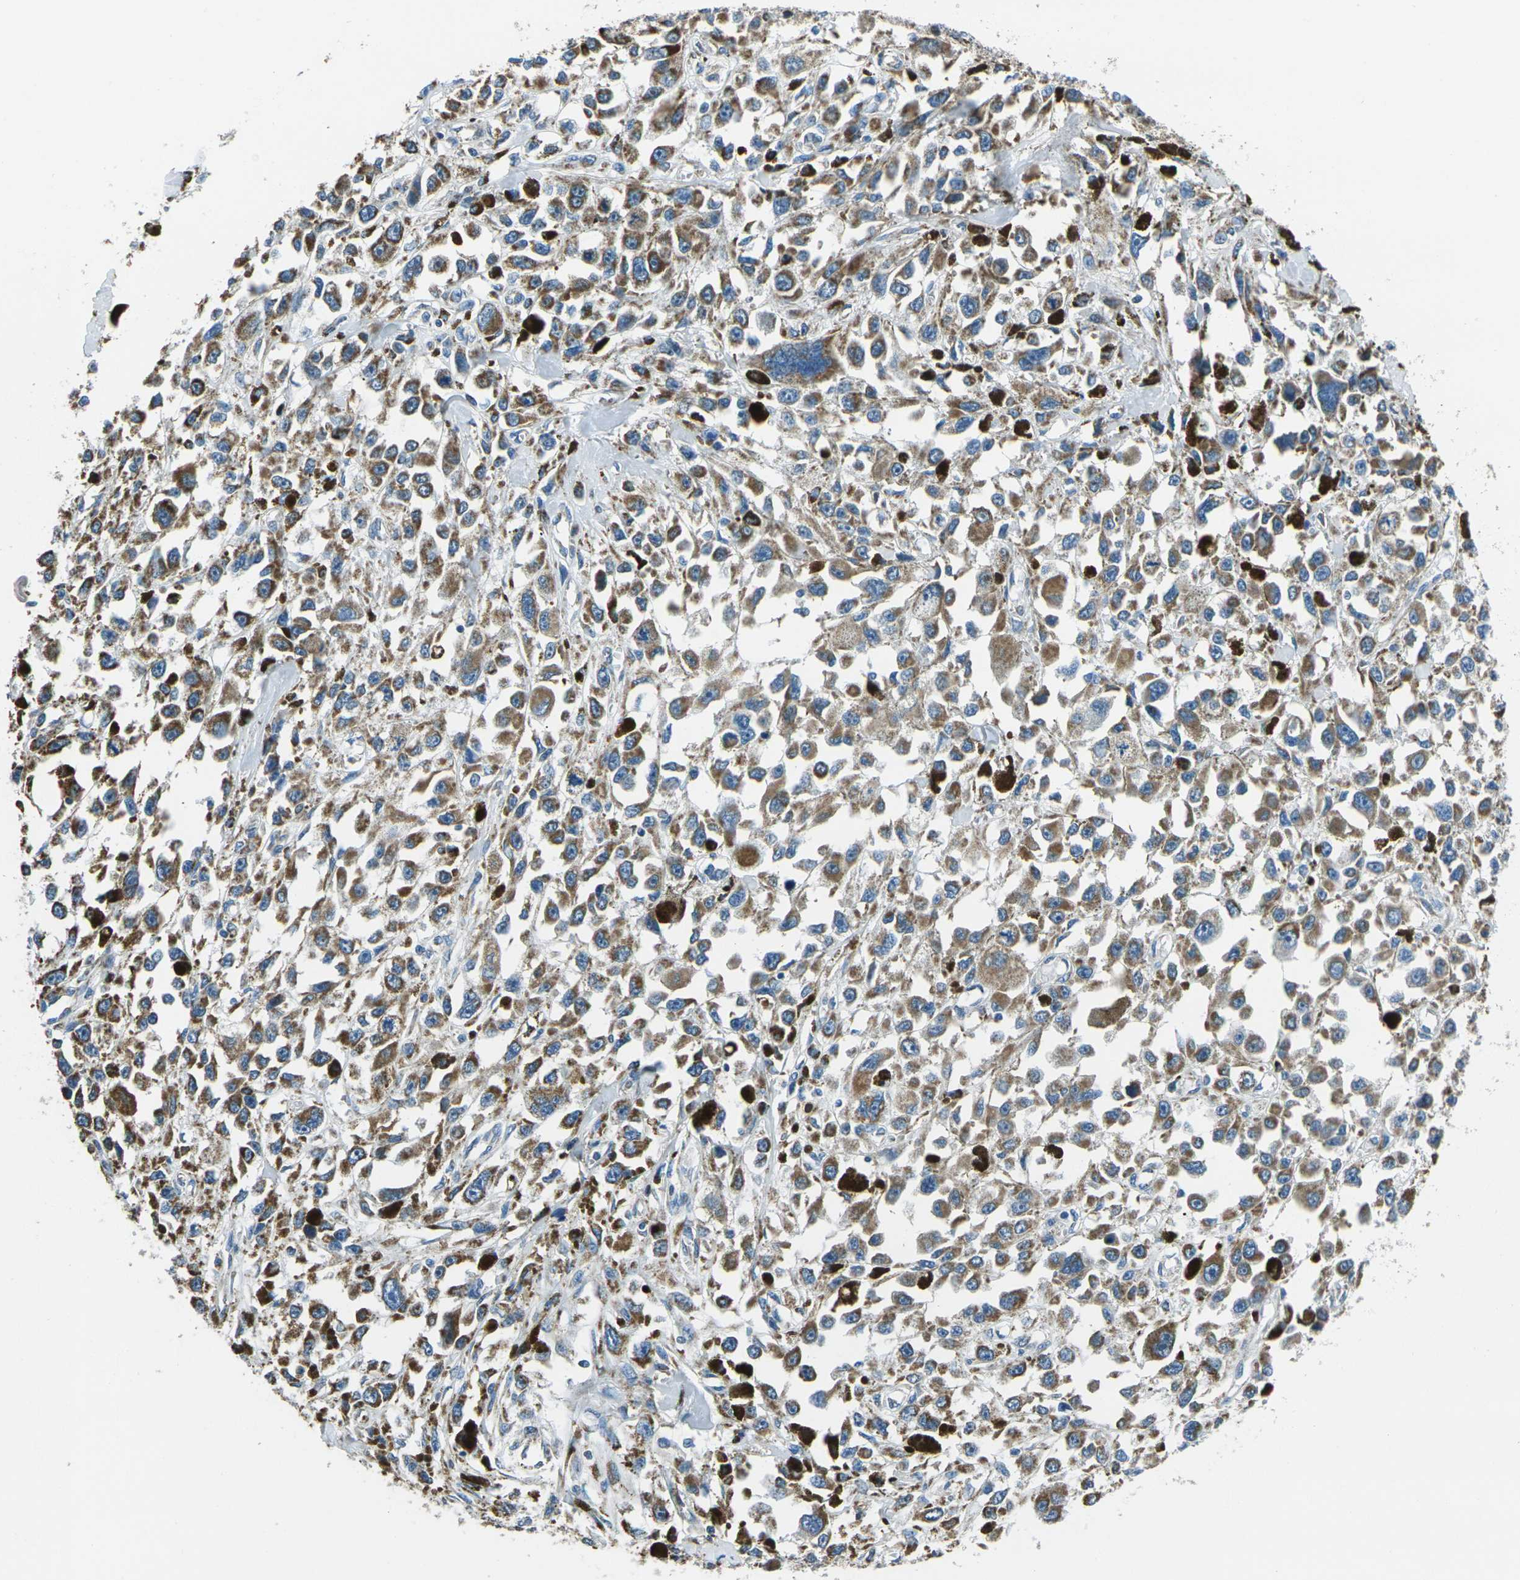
{"staining": {"intensity": "moderate", "quantity": ">75%", "location": "cytoplasmic/membranous"}, "tissue": "melanoma", "cell_type": "Tumor cells", "image_type": "cancer", "snomed": [{"axis": "morphology", "description": "Malignant melanoma, Metastatic site"}, {"axis": "topography", "description": "Lymph node"}], "caption": "About >75% of tumor cells in malignant melanoma (metastatic site) show moderate cytoplasmic/membranous protein positivity as visualized by brown immunohistochemical staining.", "gene": "IRF3", "patient": {"sex": "male", "age": 59}}